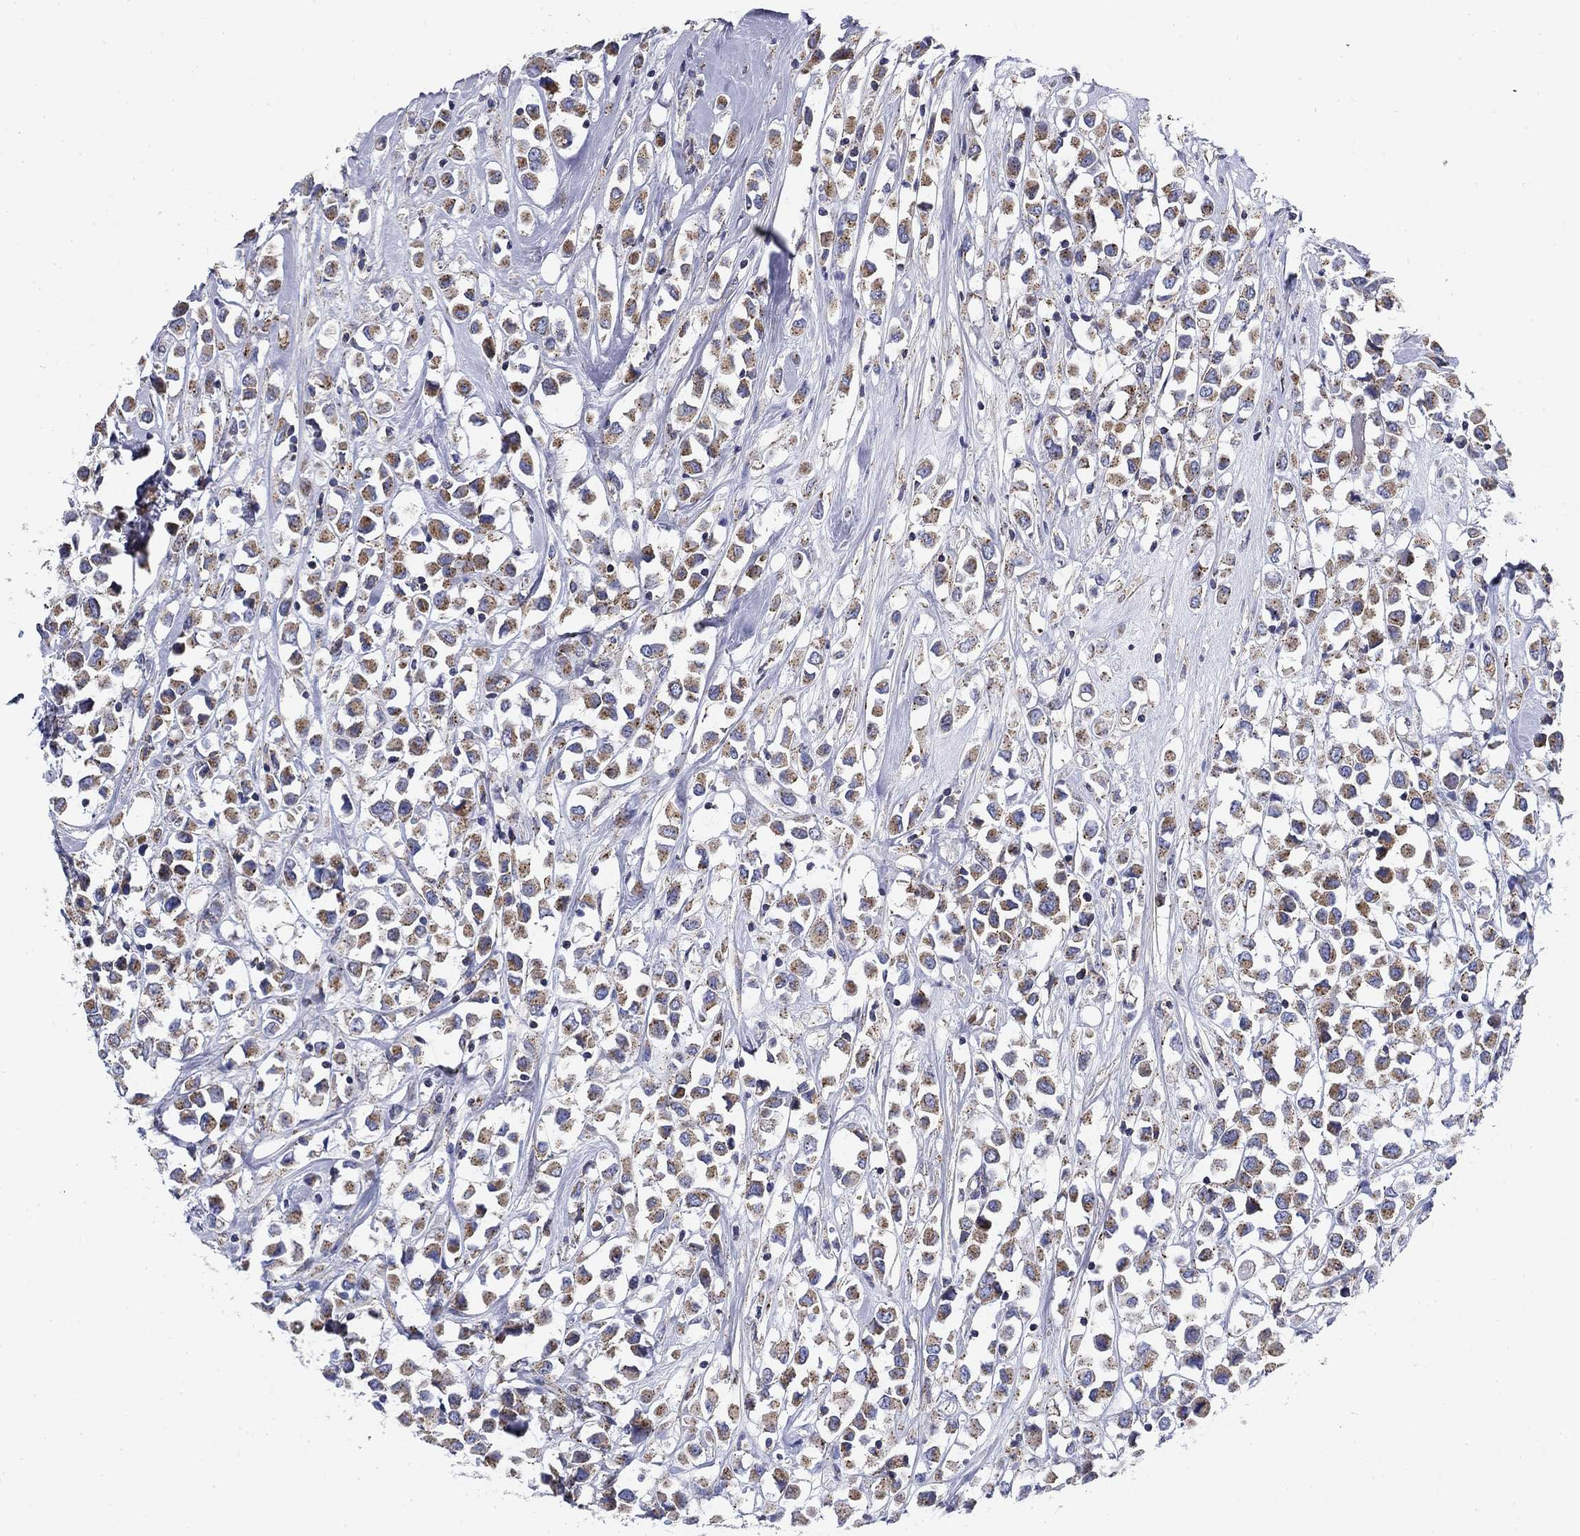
{"staining": {"intensity": "moderate", "quantity": ">75%", "location": "cytoplasmic/membranous"}, "tissue": "breast cancer", "cell_type": "Tumor cells", "image_type": "cancer", "snomed": [{"axis": "morphology", "description": "Duct carcinoma"}, {"axis": "topography", "description": "Breast"}], "caption": "Immunohistochemical staining of human breast infiltrating ductal carcinoma displays medium levels of moderate cytoplasmic/membranous staining in about >75% of tumor cells. (DAB = brown stain, brightfield microscopy at high magnification).", "gene": "NACAD", "patient": {"sex": "female", "age": 61}}